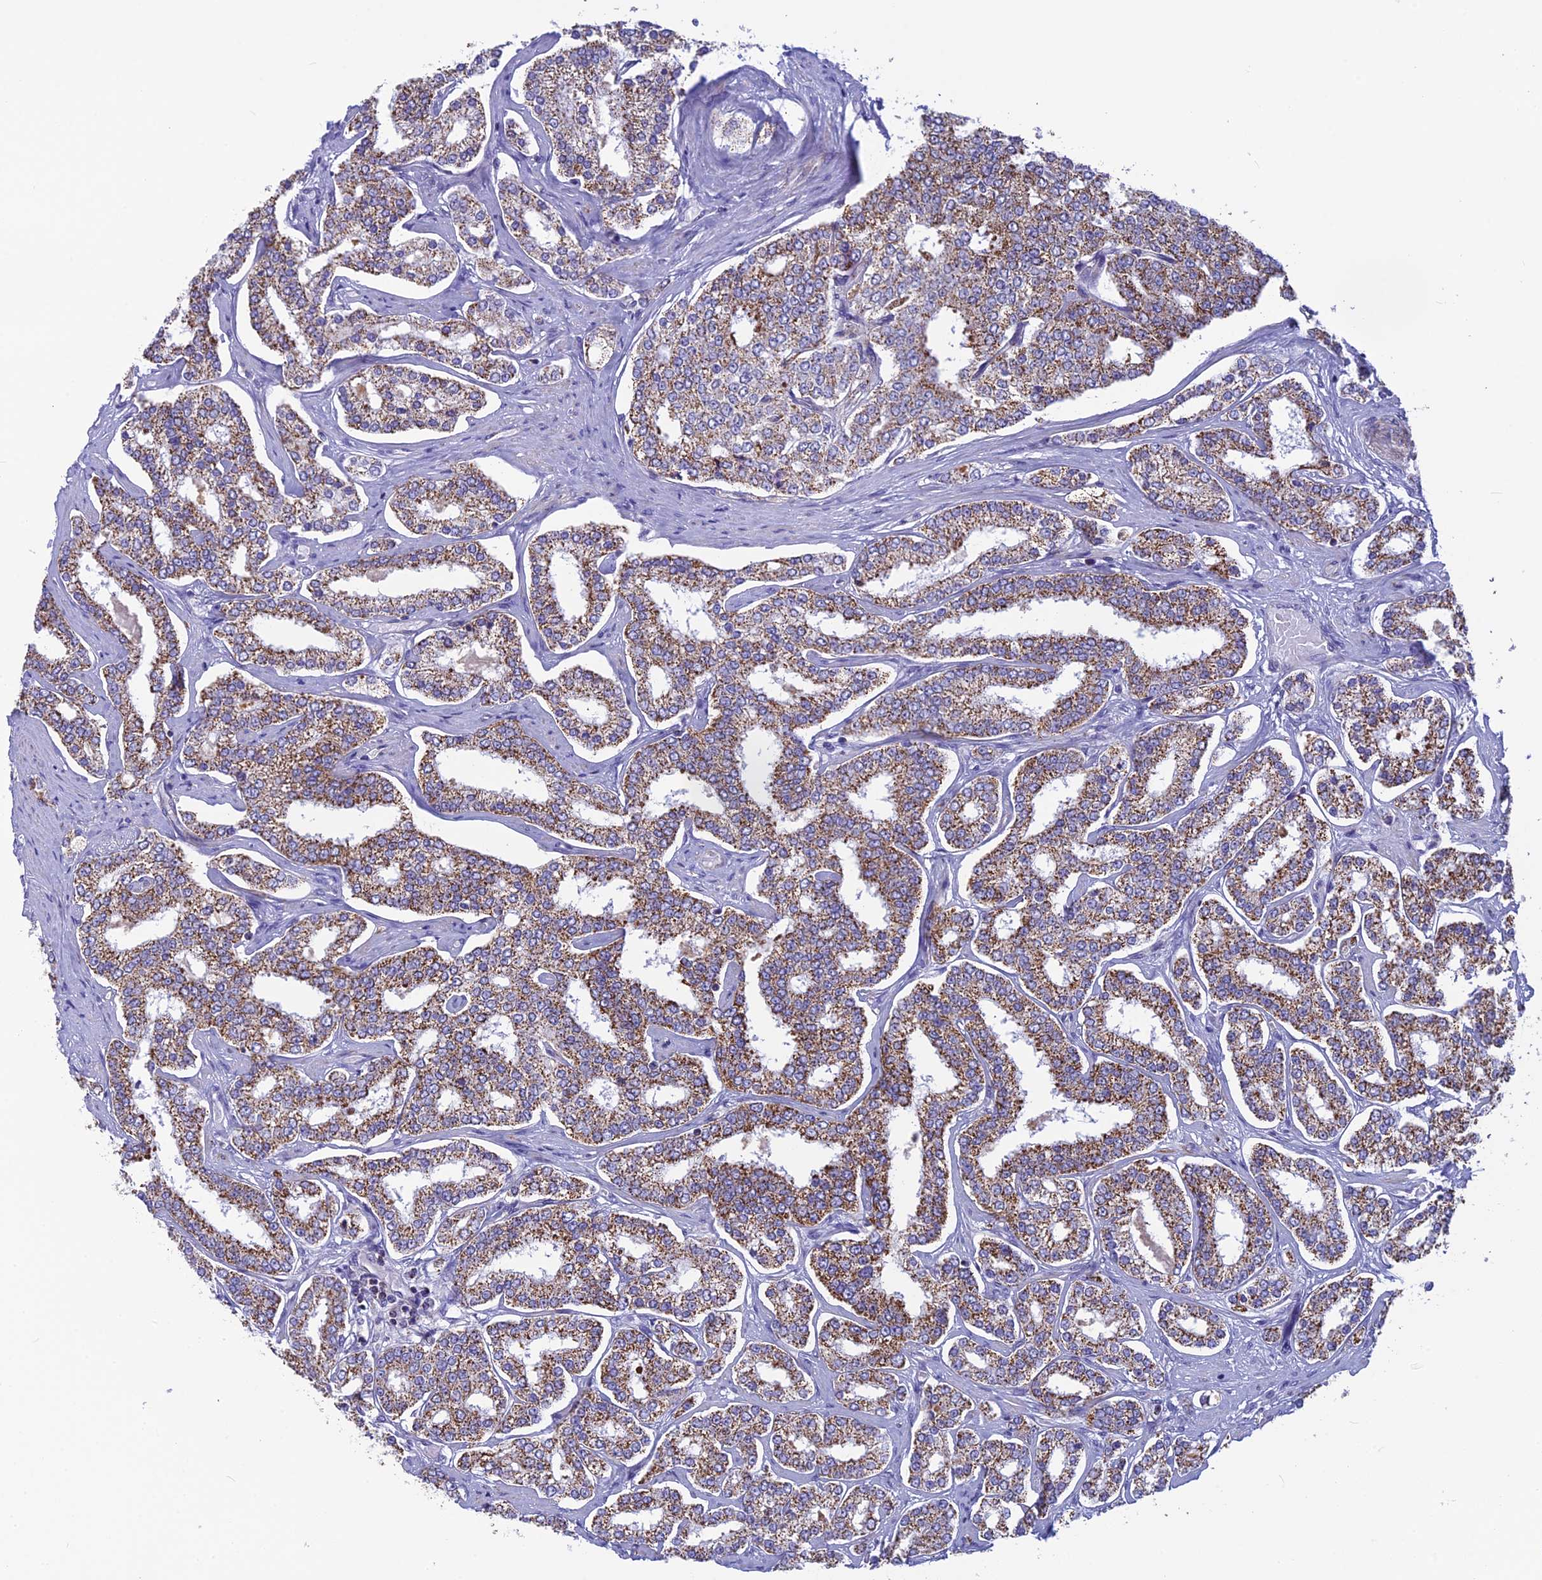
{"staining": {"intensity": "moderate", "quantity": ">75%", "location": "cytoplasmic/membranous"}, "tissue": "prostate cancer", "cell_type": "Tumor cells", "image_type": "cancer", "snomed": [{"axis": "morphology", "description": "Normal tissue, NOS"}, {"axis": "morphology", "description": "Adenocarcinoma, High grade"}, {"axis": "topography", "description": "Prostate"}], "caption": "Immunohistochemical staining of prostate cancer reveals moderate cytoplasmic/membranous protein positivity in about >75% of tumor cells.", "gene": "POMGNT1", "patient": {"sex": "male", "age": 83}}